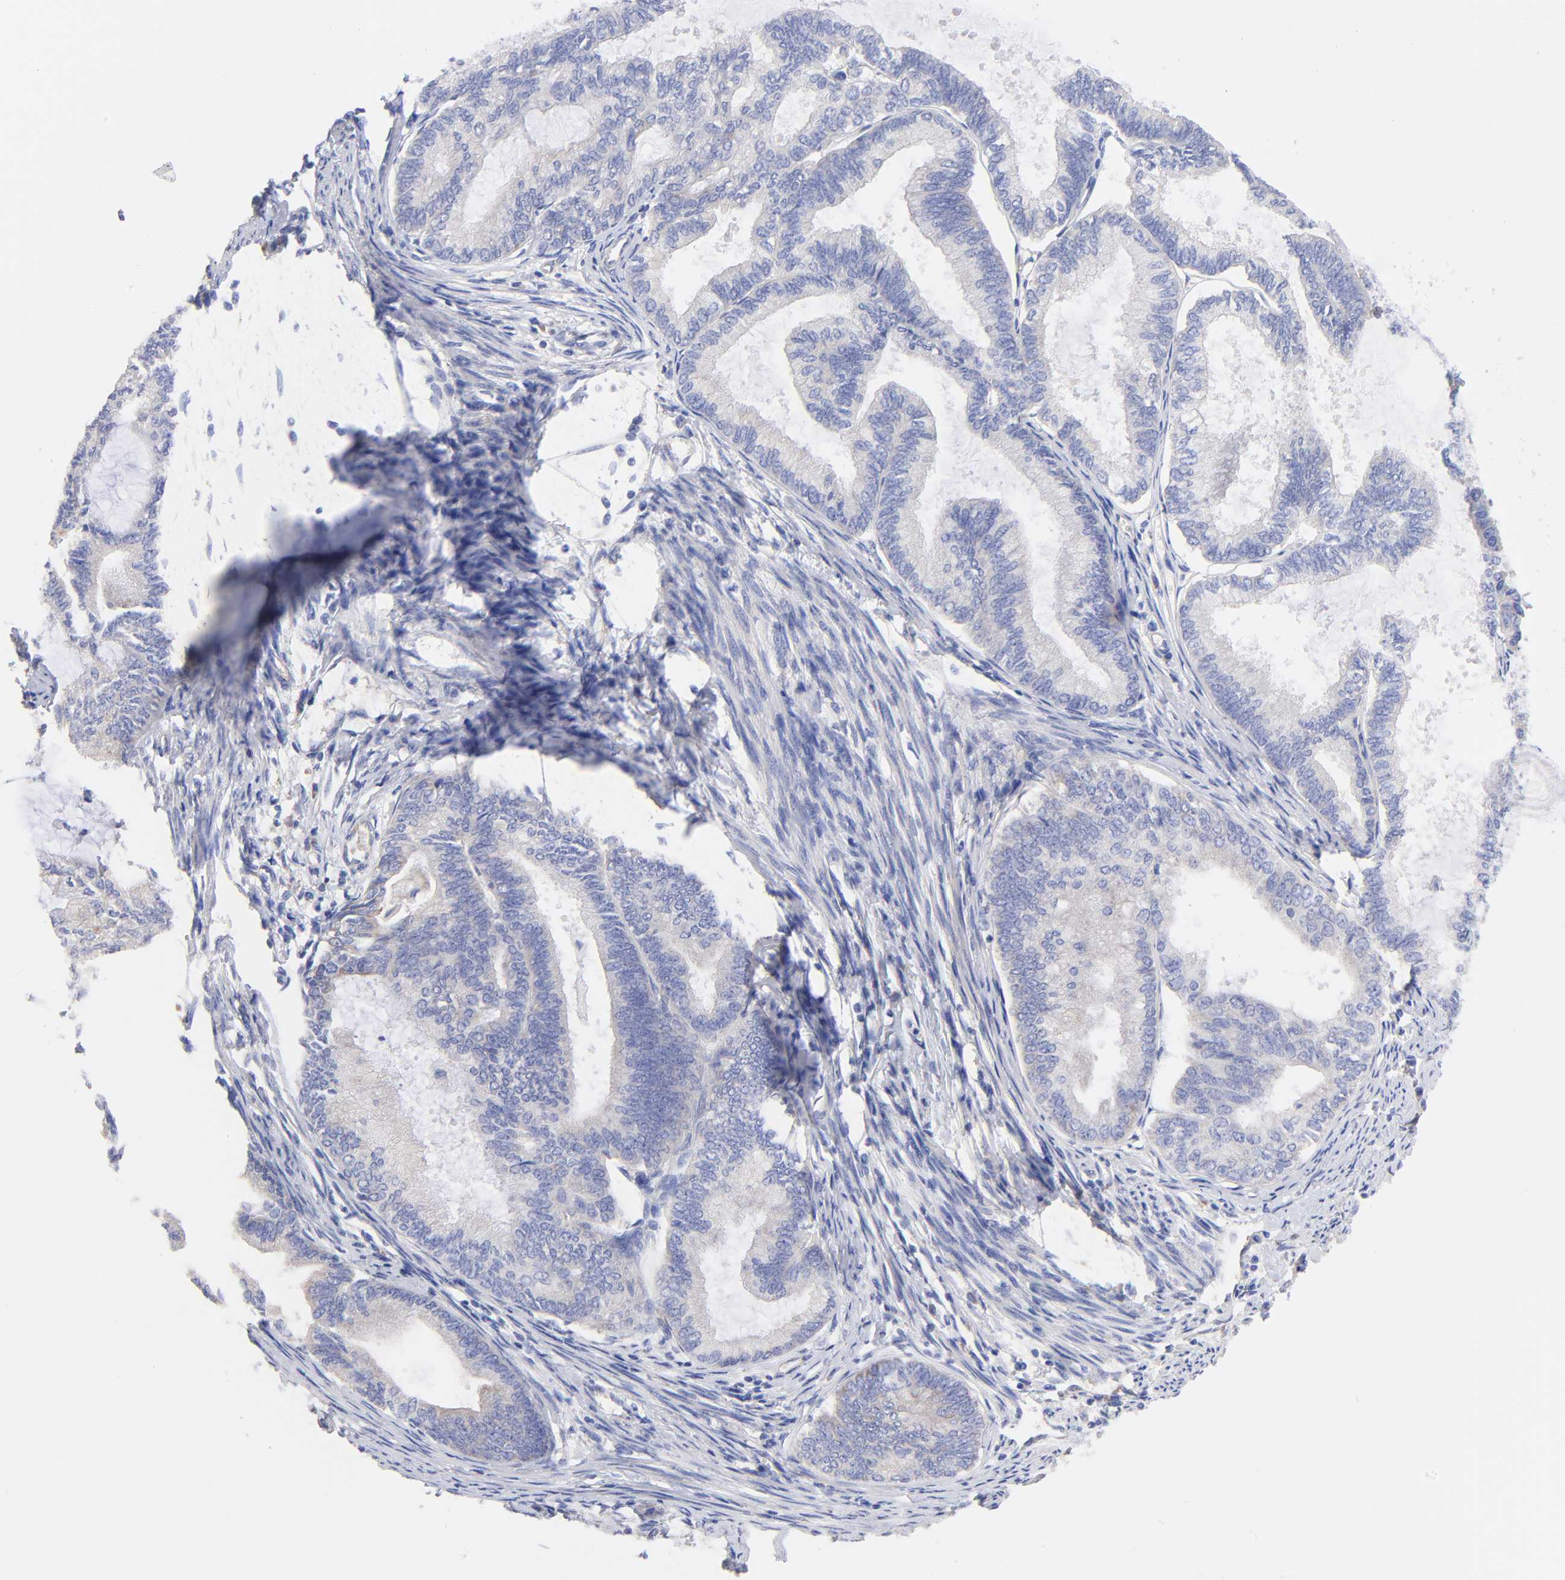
{"staining": {"intensity": "negative", "quantity": "none", "location": "none"}, "tissue": "endometrial cancer", "cell_type": "Tumor cells", "image_type": "cancer", "snomed": [{"axis": "morphology", "description": "Adenocarcinoma, NOS"}, {"axis": "topography", "description": "Endometrium"}], "caption": "An IHC image of endometrial adenocarcinoma is shown. There is no staining in tumor cells of endometrial adenocarcinoma.", "gene": "TNFRSF13C", "patient": {"sex": "female", "age": 86}}